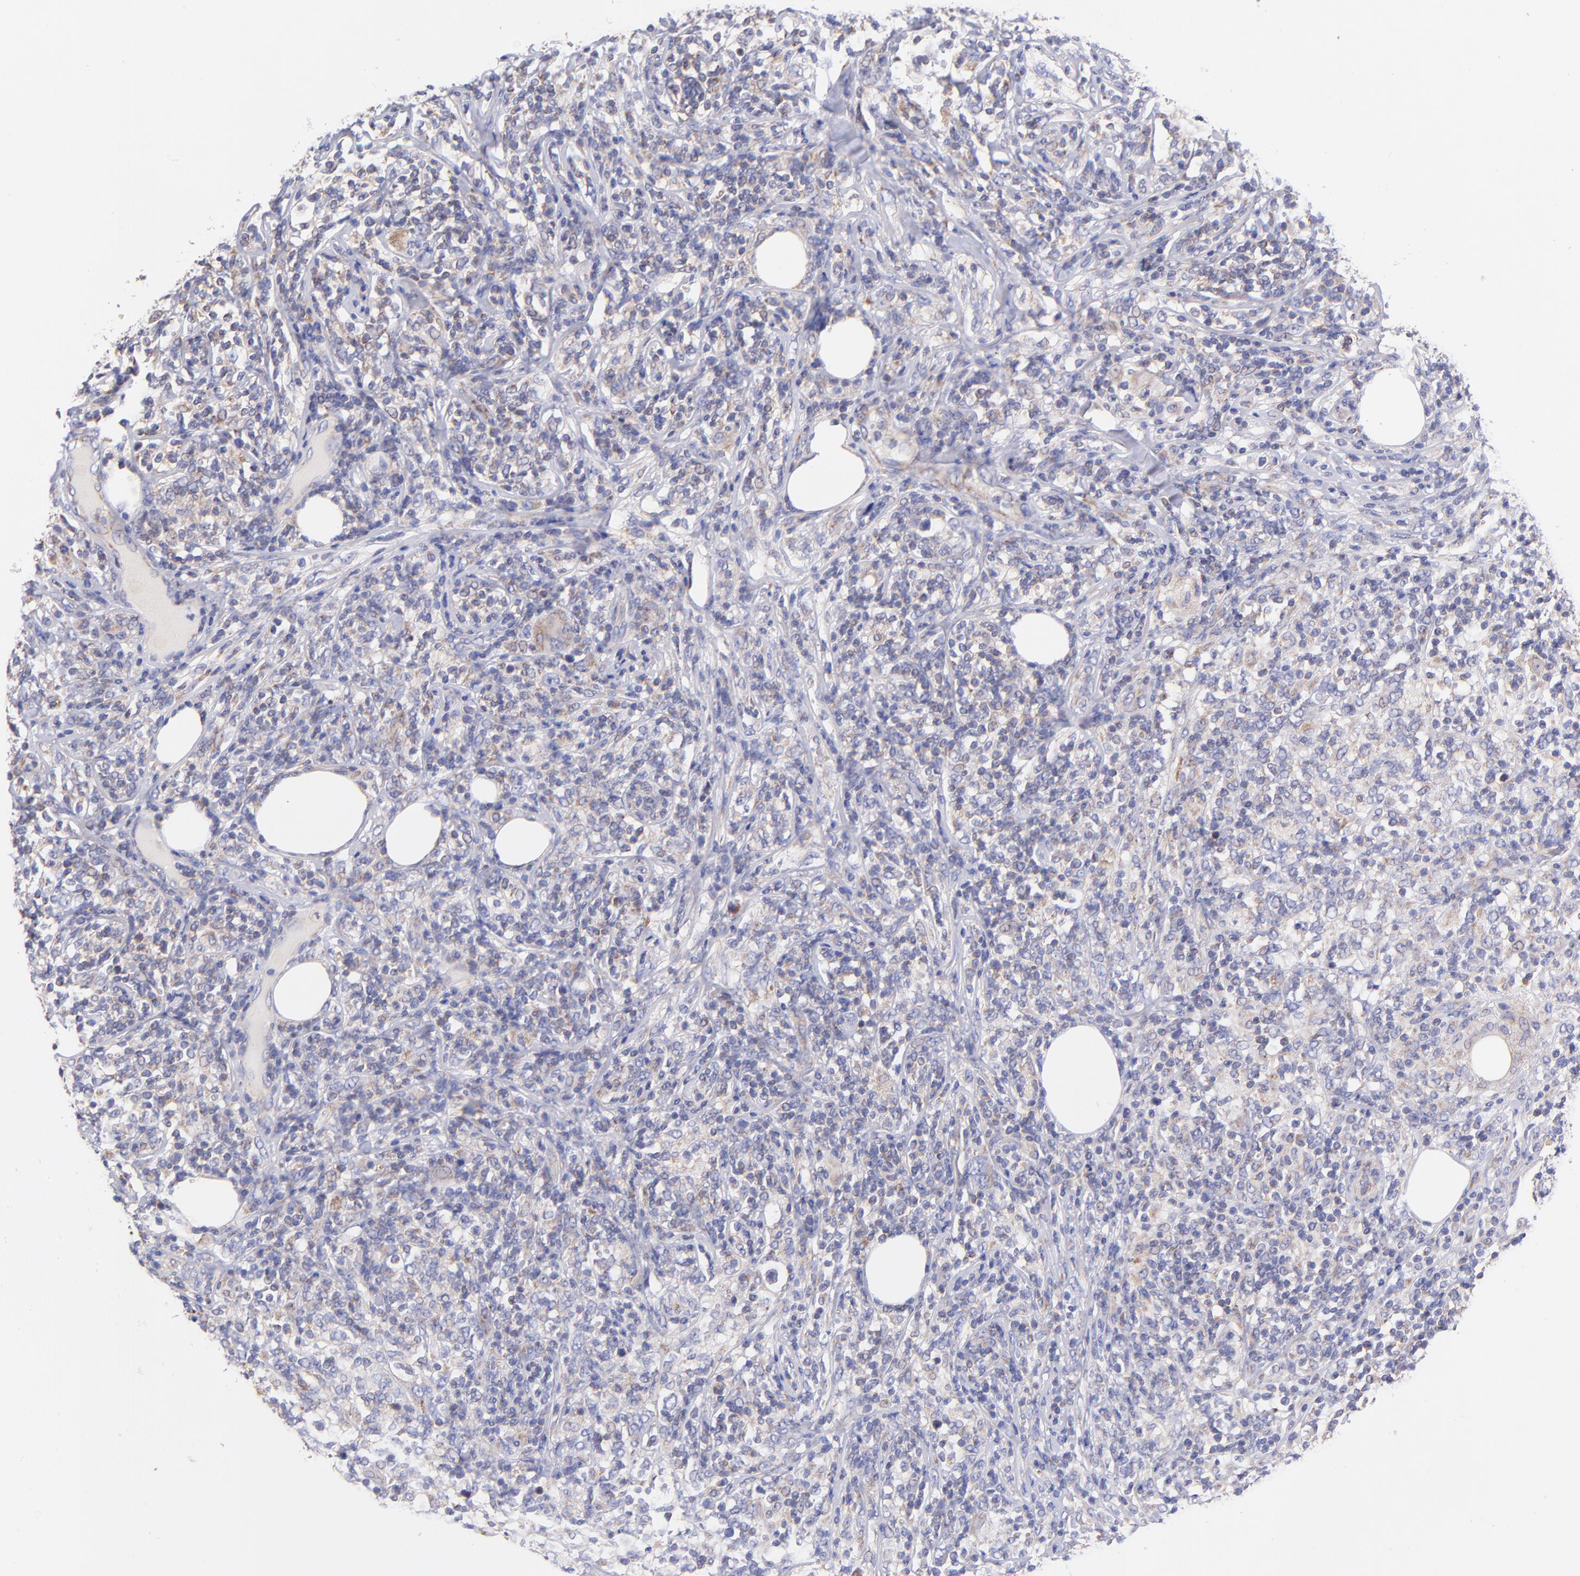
{"staining": {"intensity": "weak", "quantity": "<25%", "location": "cytoplasmic/membranous"}, "tissue": "lymphoma", "cell_type": "Tumor cells", "image_type": "cancer", "snomed": [{"axis": "morphology", "description": "Malignant lymphoma, non-Hodgkin's type, High grade"}, {"axis": "topography", "description": "Lymph node"}], "caption": "A high-resolution image shows immunohistochemistry staining of high-grade malignant lymphoma, non-Hodgkin's type, which reveals no significant staining in tumor cells. (Stains: DAB immunohistochemistry (IHC) with hematoxylin counter stain, Microscopy: brightfield microscopy at high magnification).", "gene": "NDUFB7", "patient": {"sex": "female", "age": 84}}